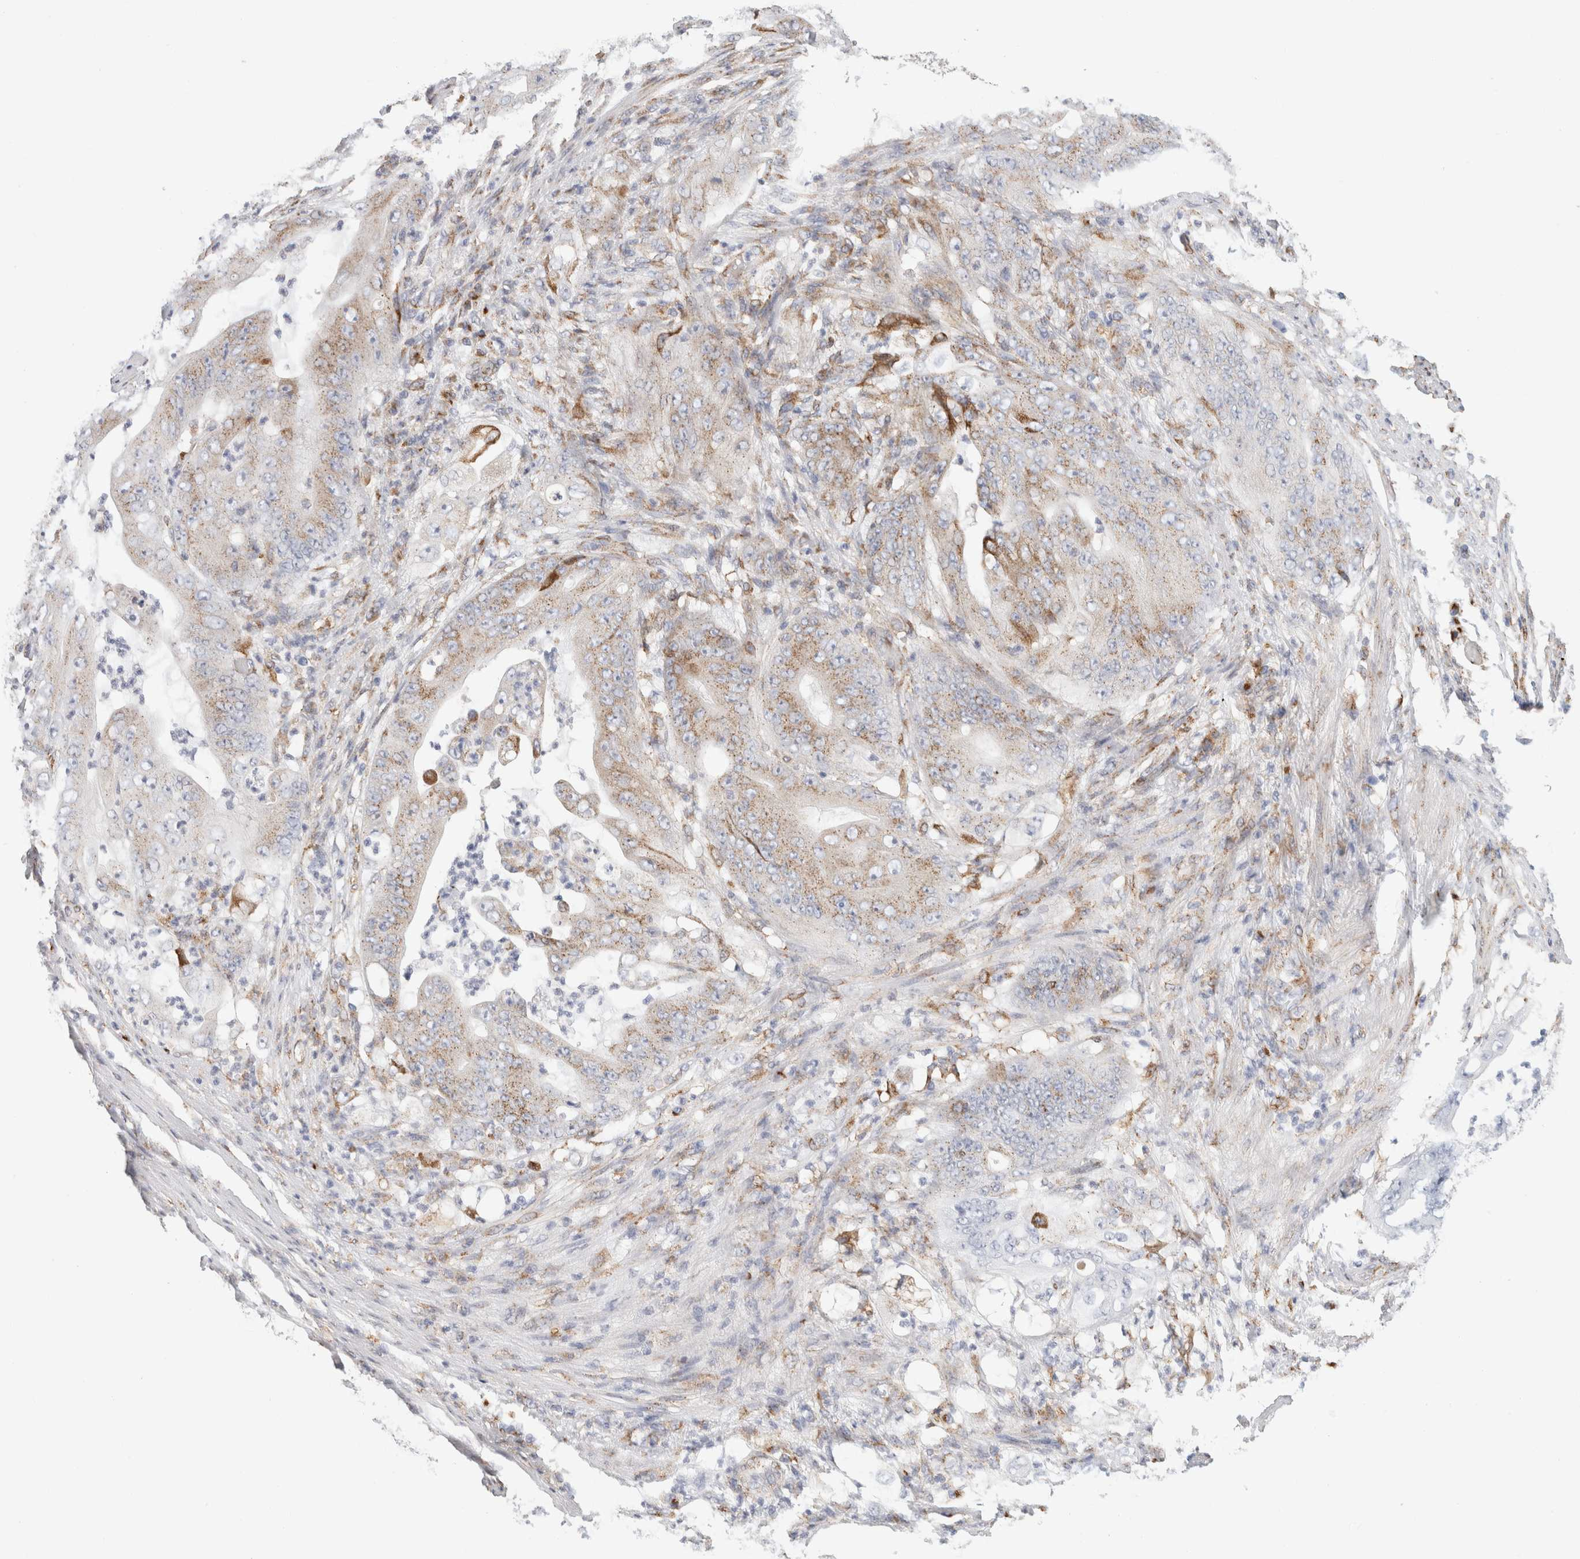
{"staining": {"intensity": "weak", "quantity": ">75%", "location": "cytoplasmic/membranous"}, "tissue": "stomach cancer", "cell_type": "Tumor cells", "image_type": "cancer", "snomed": [{"axis": "morphology", "description": "Adenocarcinoma, NOS"}, {"axis": "topography", "description": "Stomach"}], "caption": "DAB immunohistochemical staining of human adenocarcinoma (stomach) reveals weak cytoplasmic/membranous protein positivity in about >75% of tumor cells.", "gene": "MCFD2", "patient": {"sex": "female", "age": 73}}